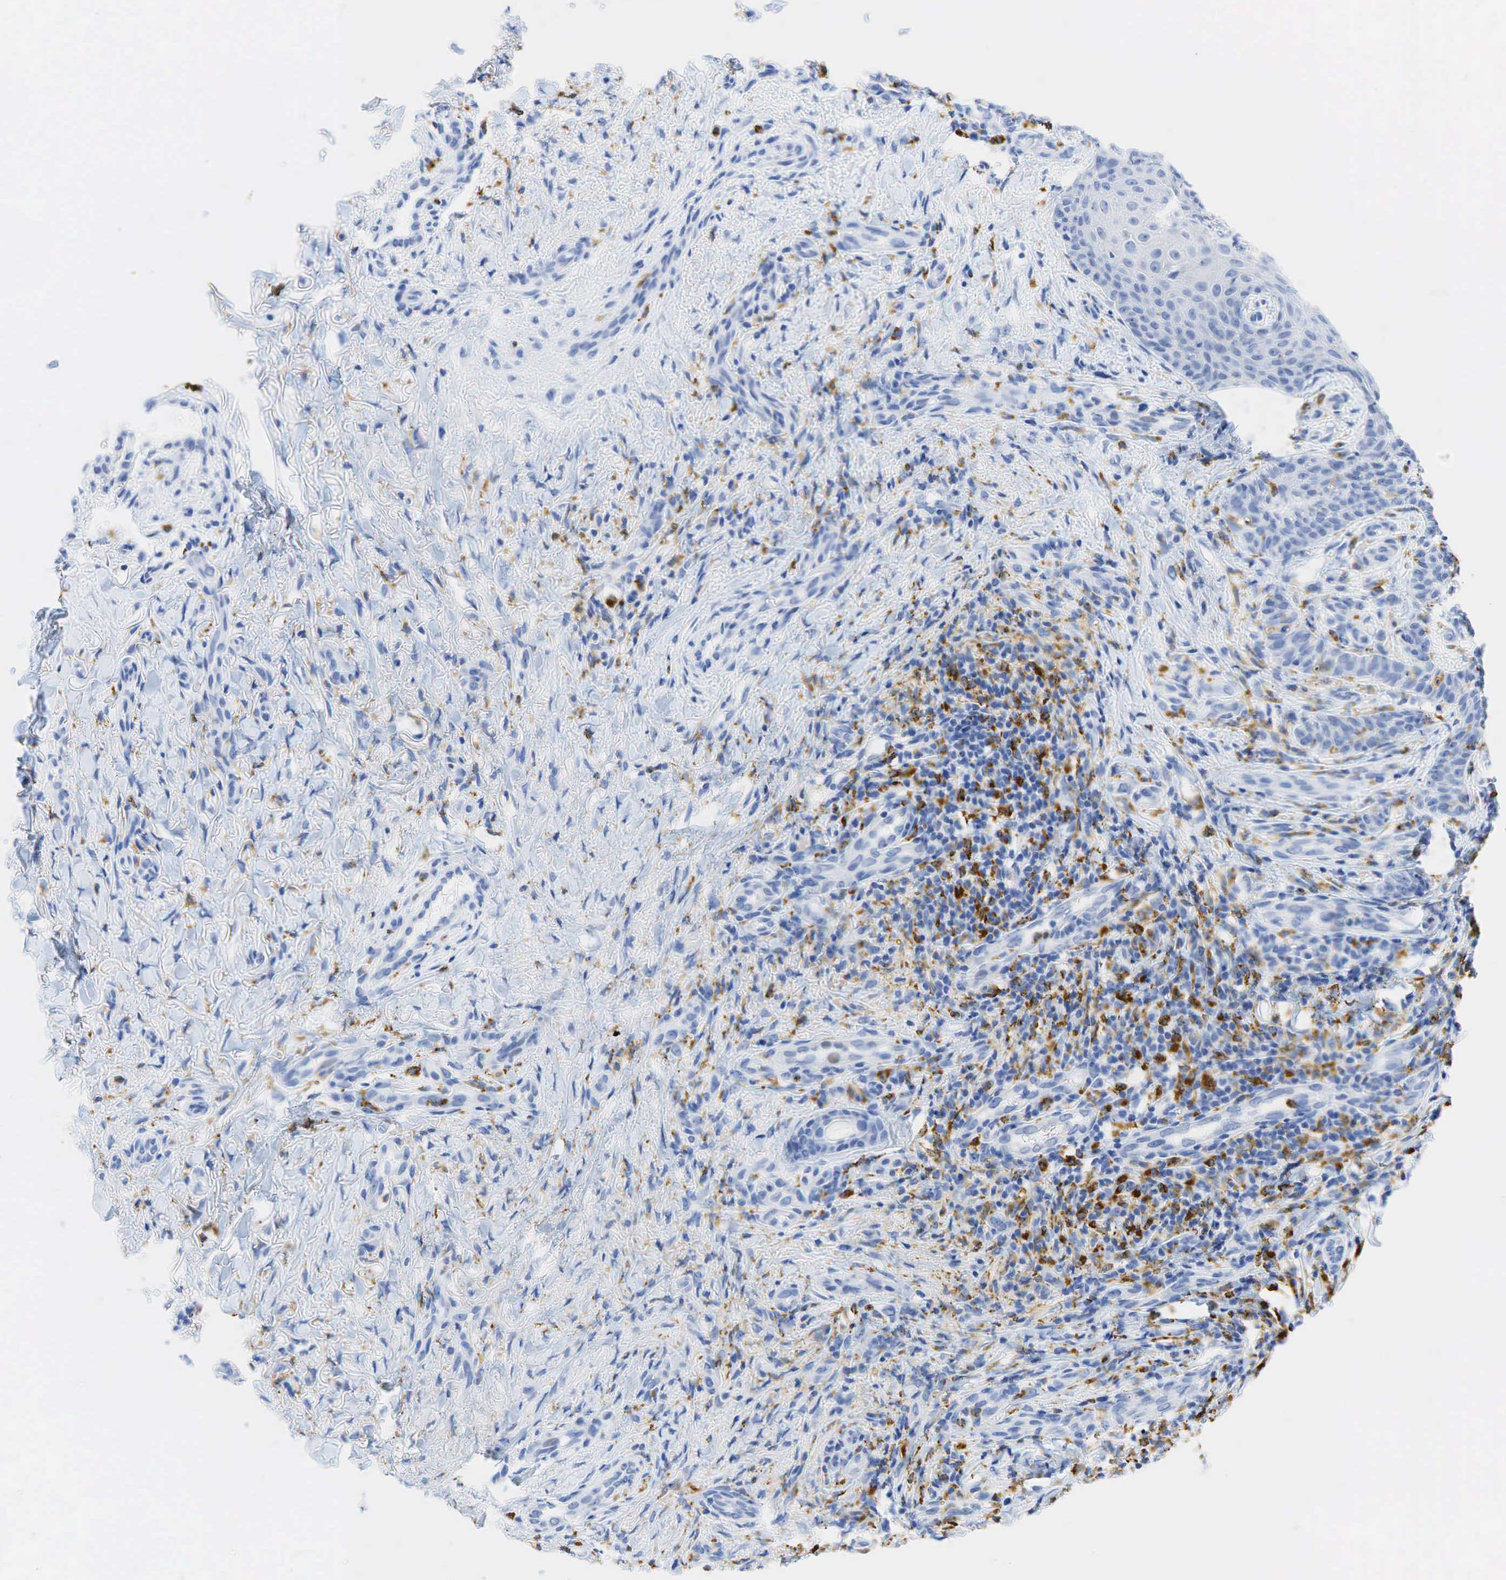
{"staining": {"intensity": "negative", "quantity": "none", "location": "none"}, "tissue": "skin cancer", "cell_type": "Tumor cells", "image_type": "cancer", "snomed": [{"axis": "morphology", "description": "Normal tissue, NOS"}, {"axis": "morphology", "description": "Basal cell carcinoma"}, {"axis": "topography", "description": "Skin"}], "caption": "The photomicrograph exhibits no significant positivity in tumor cells of skin cancer. (Stains: DAB IHC with hematoxylin counter stain, Microscopy: brightfield microscopy at high magnification).", "gene": "CD68", "patient": {"sex": "male", "age": 81}}